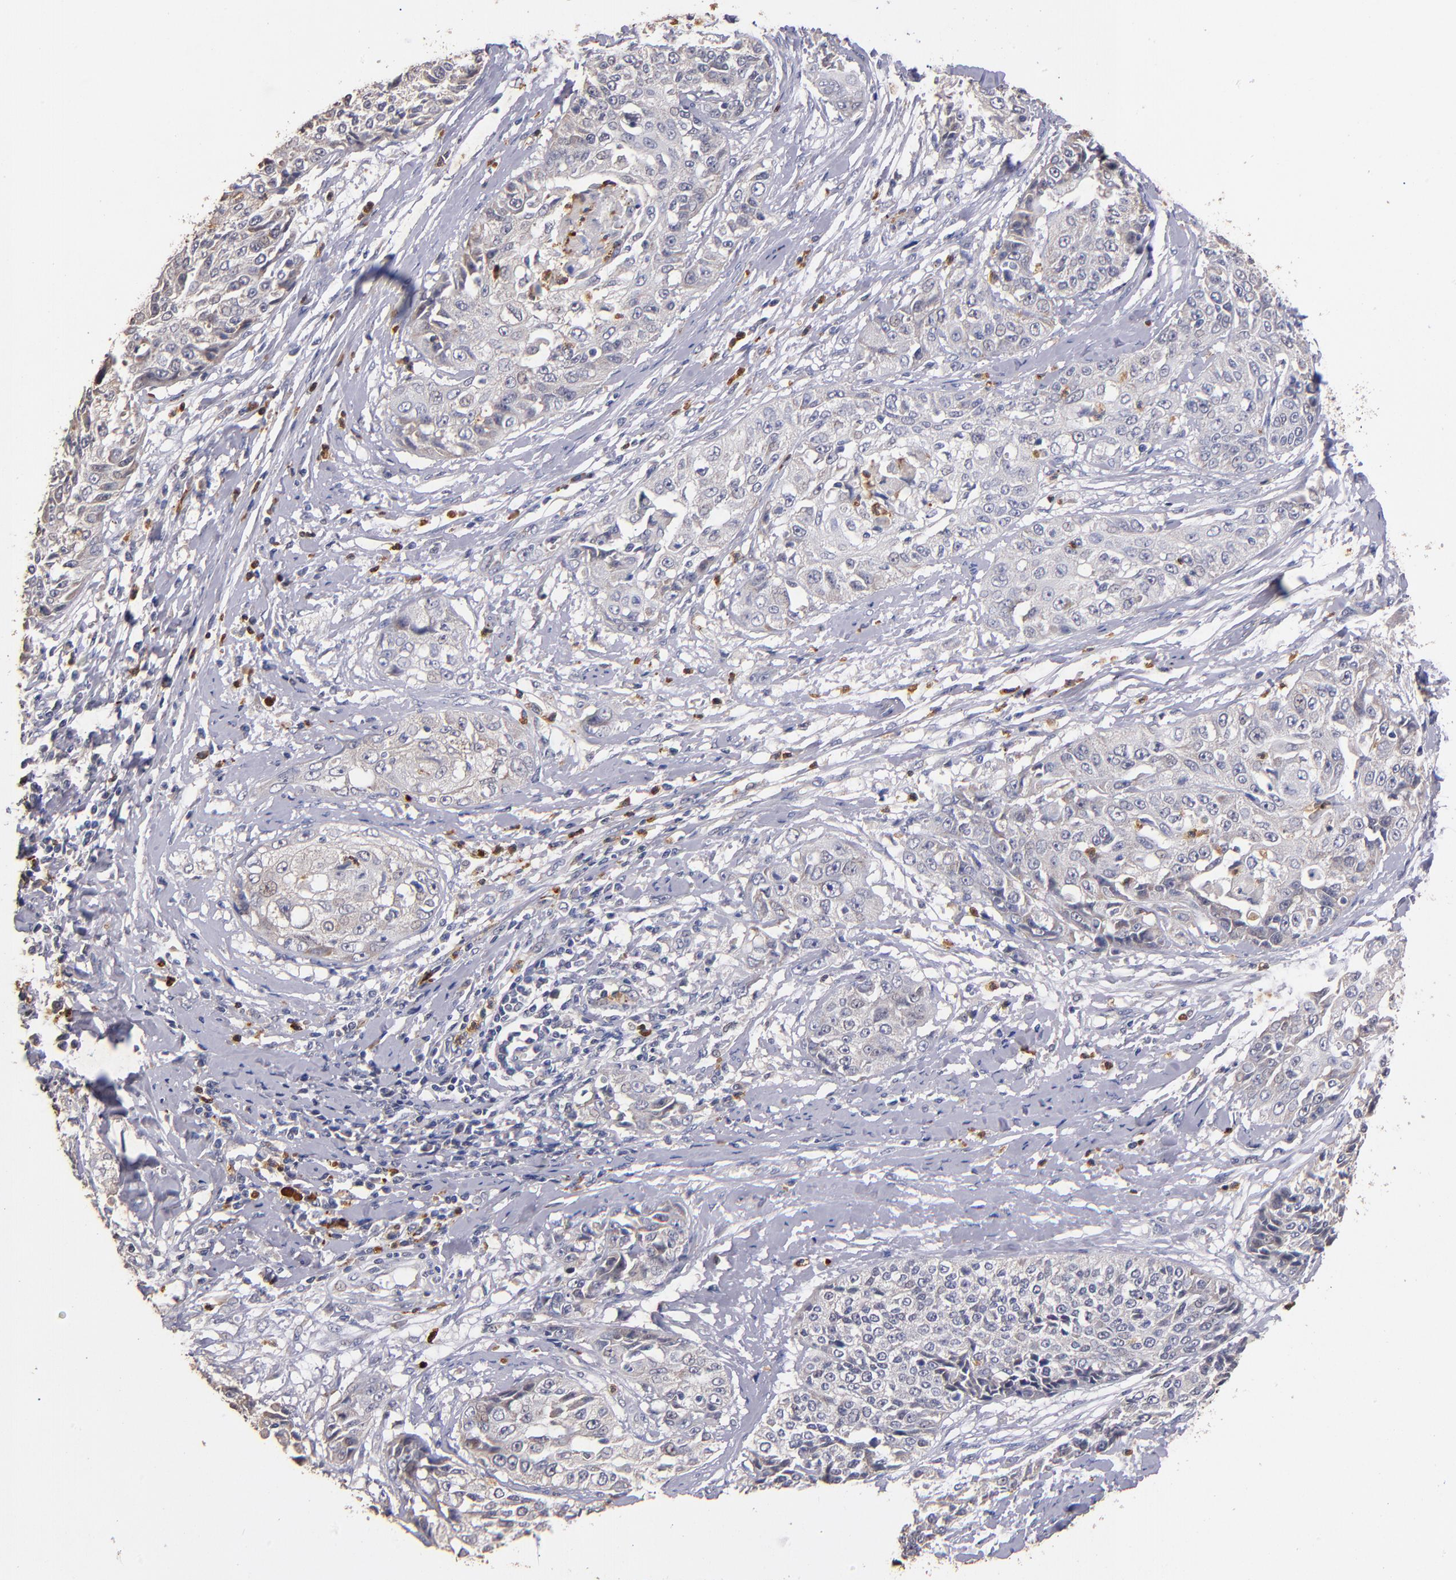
{"staining": {"intensity": "weak", "quantity": "25%-75%", "location": "cytoplasmic/membranous"}, "tissue": "cervical cancer", "cell_type": "Tumor cells", "image_type": "cancer", "snomed": [{"axis": "morphology", "description": "Squamous cell carcinoma, NOS"}, {"axis": "topography", "description": "Cervix"}], "caption": "Immunohistochemical staining of human squamous cell carcinoma (cervical) displays low levels of weak cytoplasmic/membranous protein expression in approximately 25%-75% of tumor cells. Nuclei are stained in blue.", "gene": "TTLL12", "patient": {"sex": "female", "age": 64}}